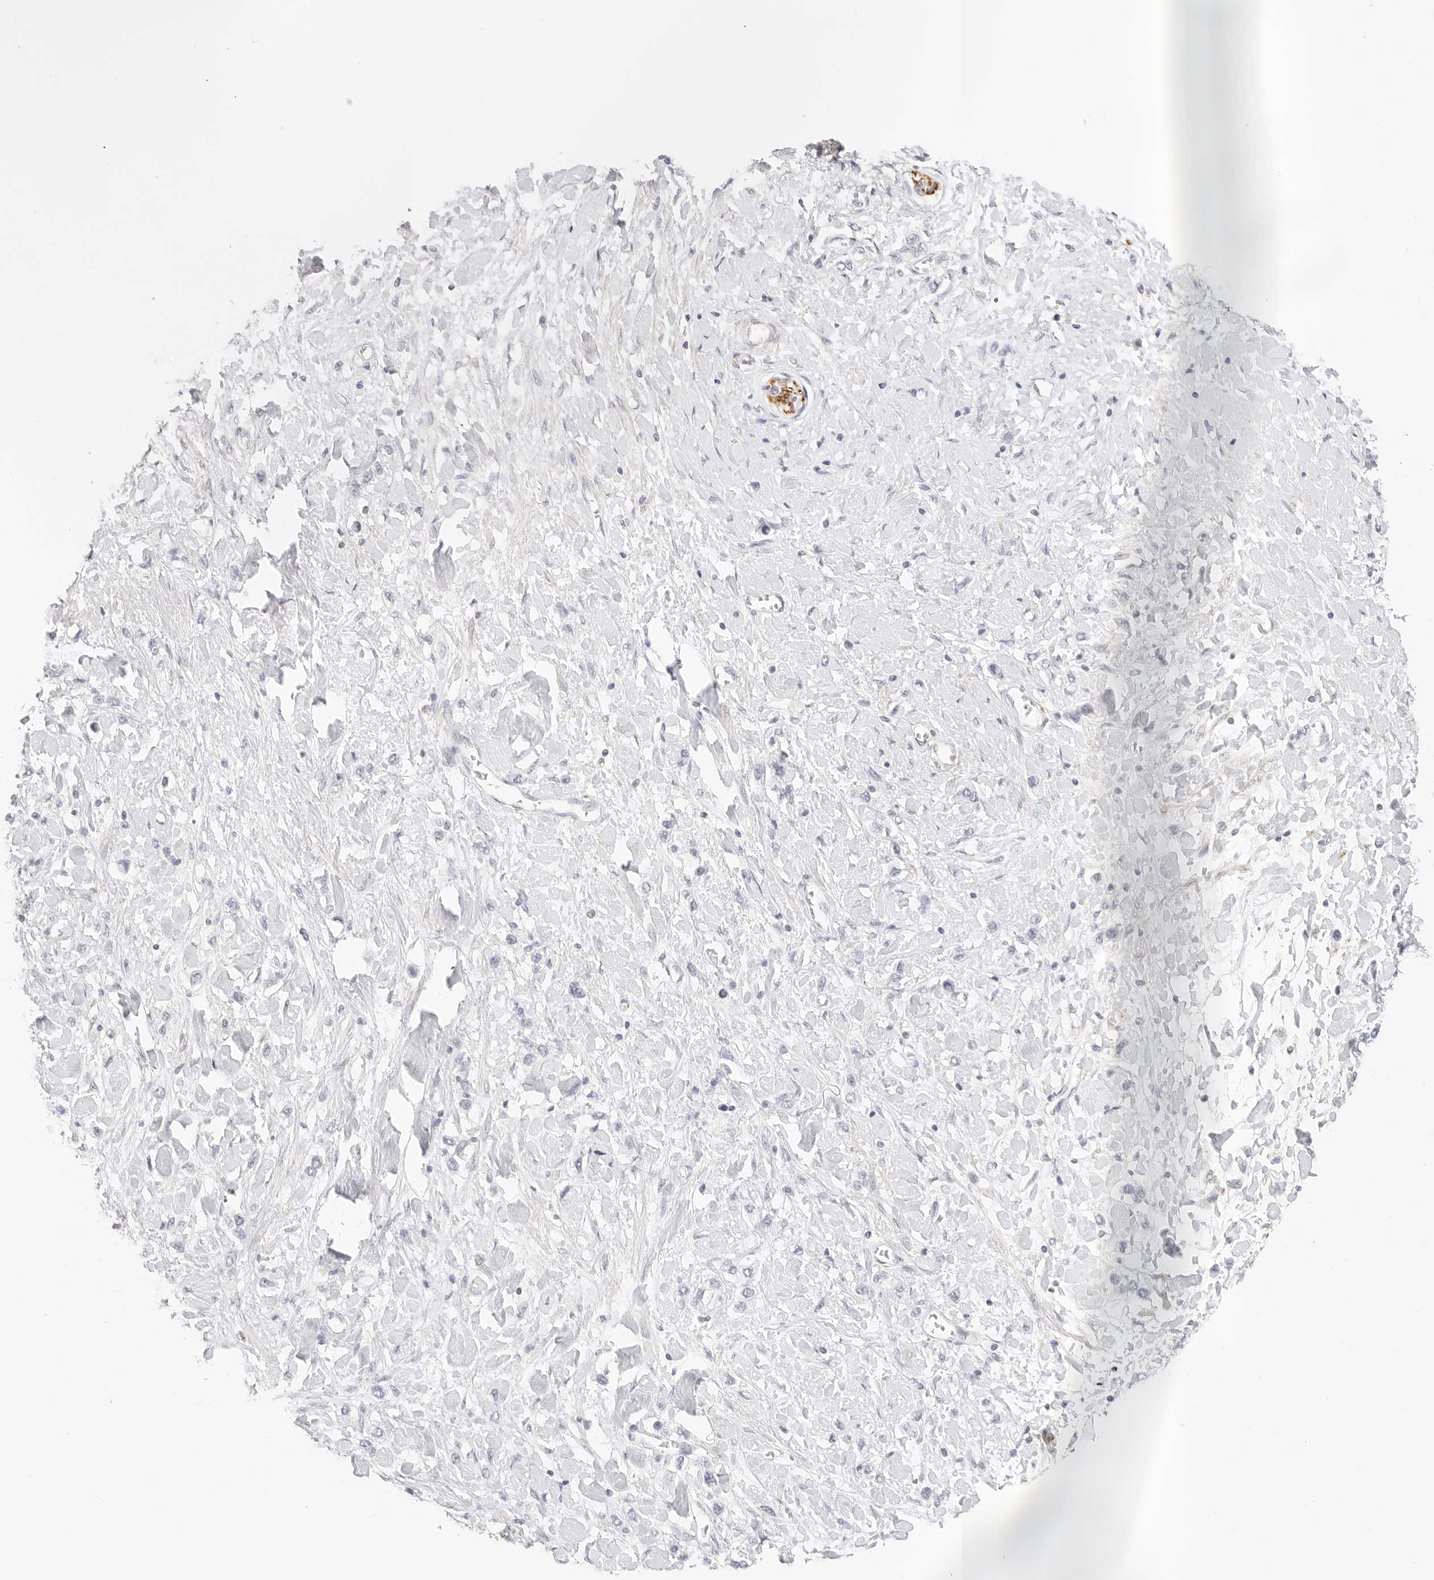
{"staining": {"intensity": "negative", "quantity": "none", "location": "none"}, "tissue": "stomach cancer", "cell_type": "Tumor cells", "image_type": "cancer", "snomed": [{"axis": "morphology", "description": "Adenocarcinoma, NOS"}, {"axis": "topography", "description": "Stomach"}], "caption": "Stomach cancer was stained to show a protein in brown. There is no significant staining in tumor cells. The staining was performed using DAB to visualize the protein expression in brown, while the nuclei were stained in blue with hematoxylin (Magnification: 20x).", "gene": "PCDH19", "patient": {"sex": "female", "age": 65}}